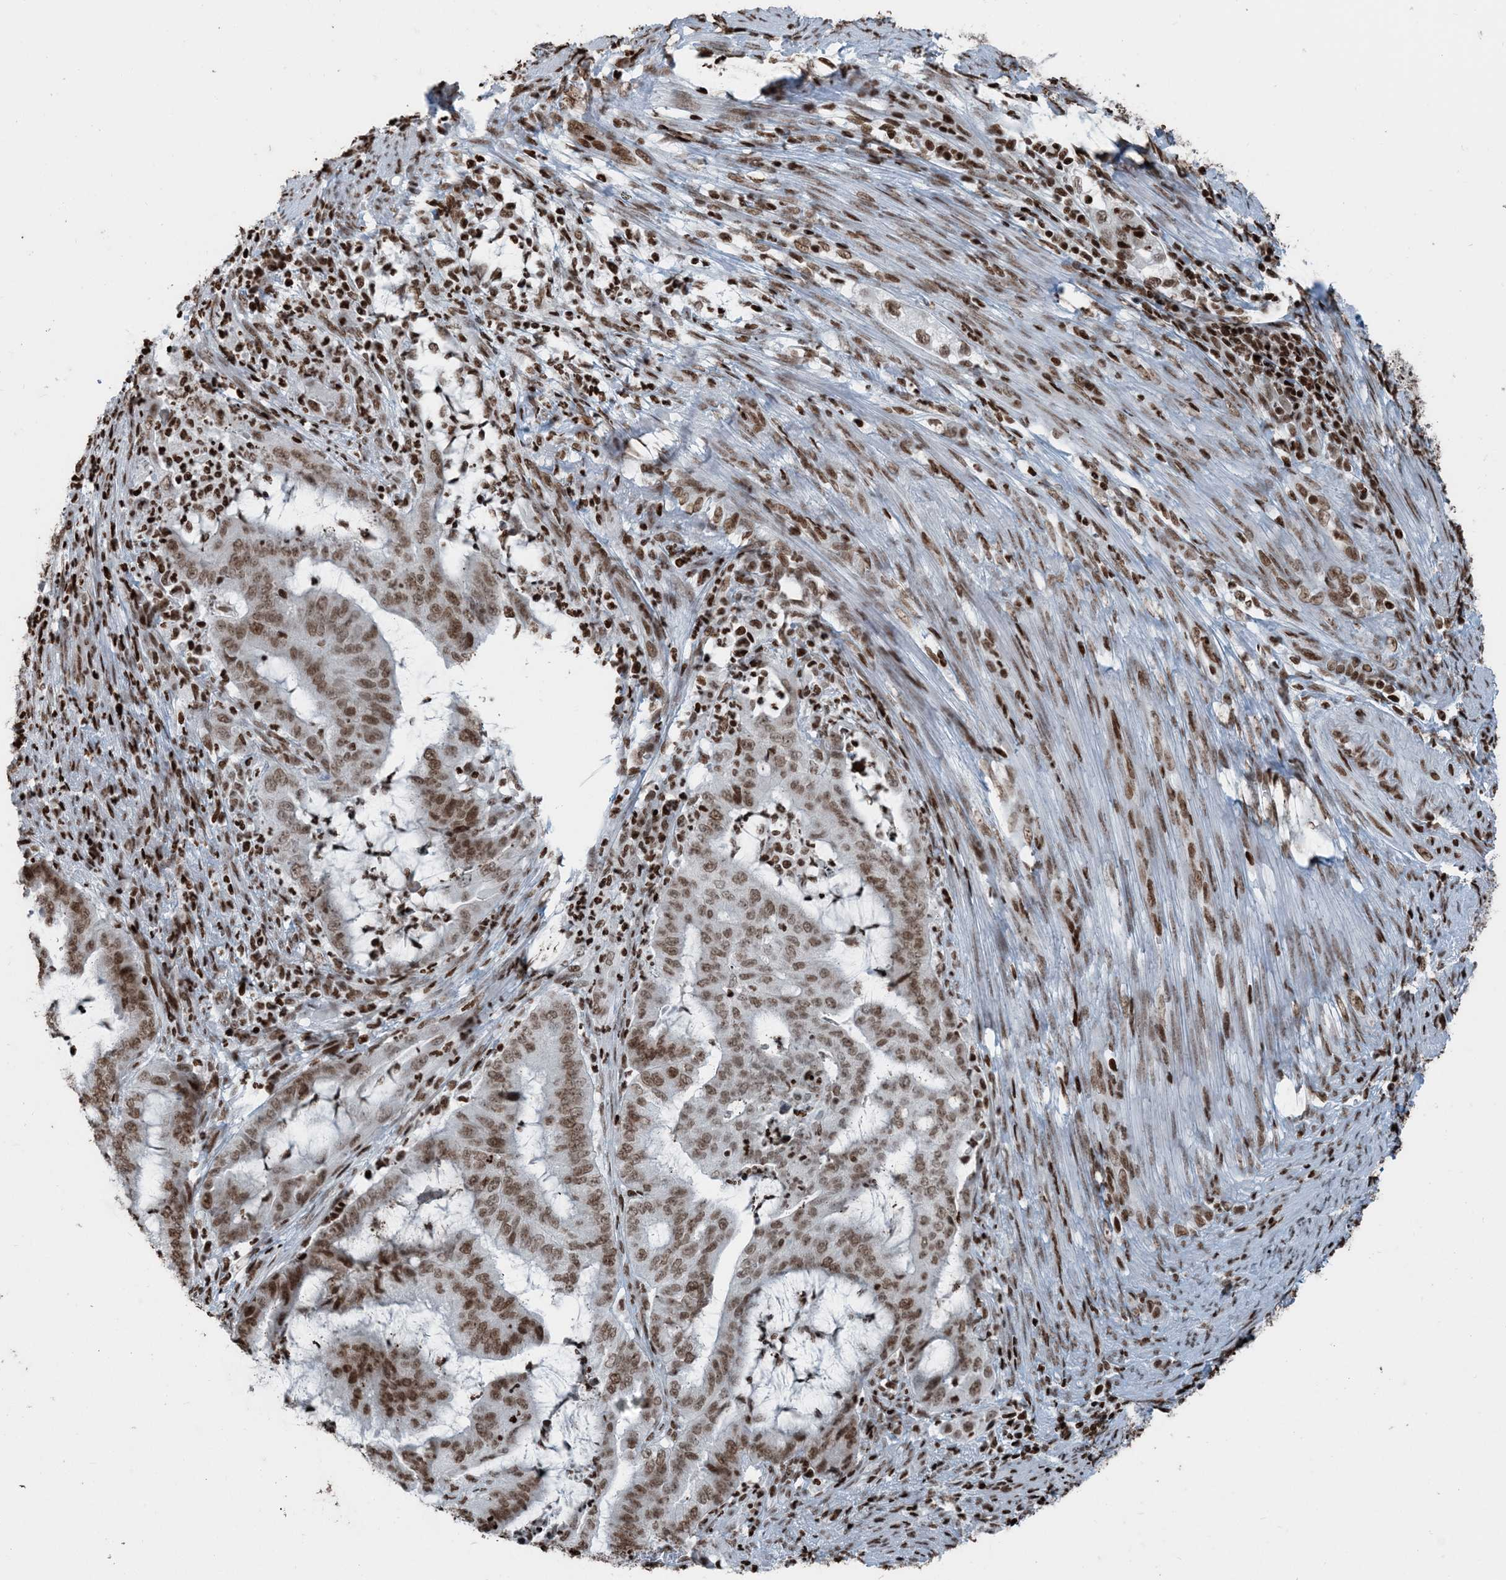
{"staining": {"intensity": "moderate", "quantity": ">75%", "location": "nuclear"}, "tissue": "endometrial cancer", "cell_type": "Tumor cells", "image_type": "cancer", "snomed": [{"axis": "morphology", "description": "Adenocarcinoma, NOS"}, {"axis": "topography", "description": "Endometrium"}], "caption": "Endometrial cancer stained with a protein marker demonstrates moderate staining in tumor cells.", "gene": "H3-3B", "patient": {"sex": "female", "age": 51}}